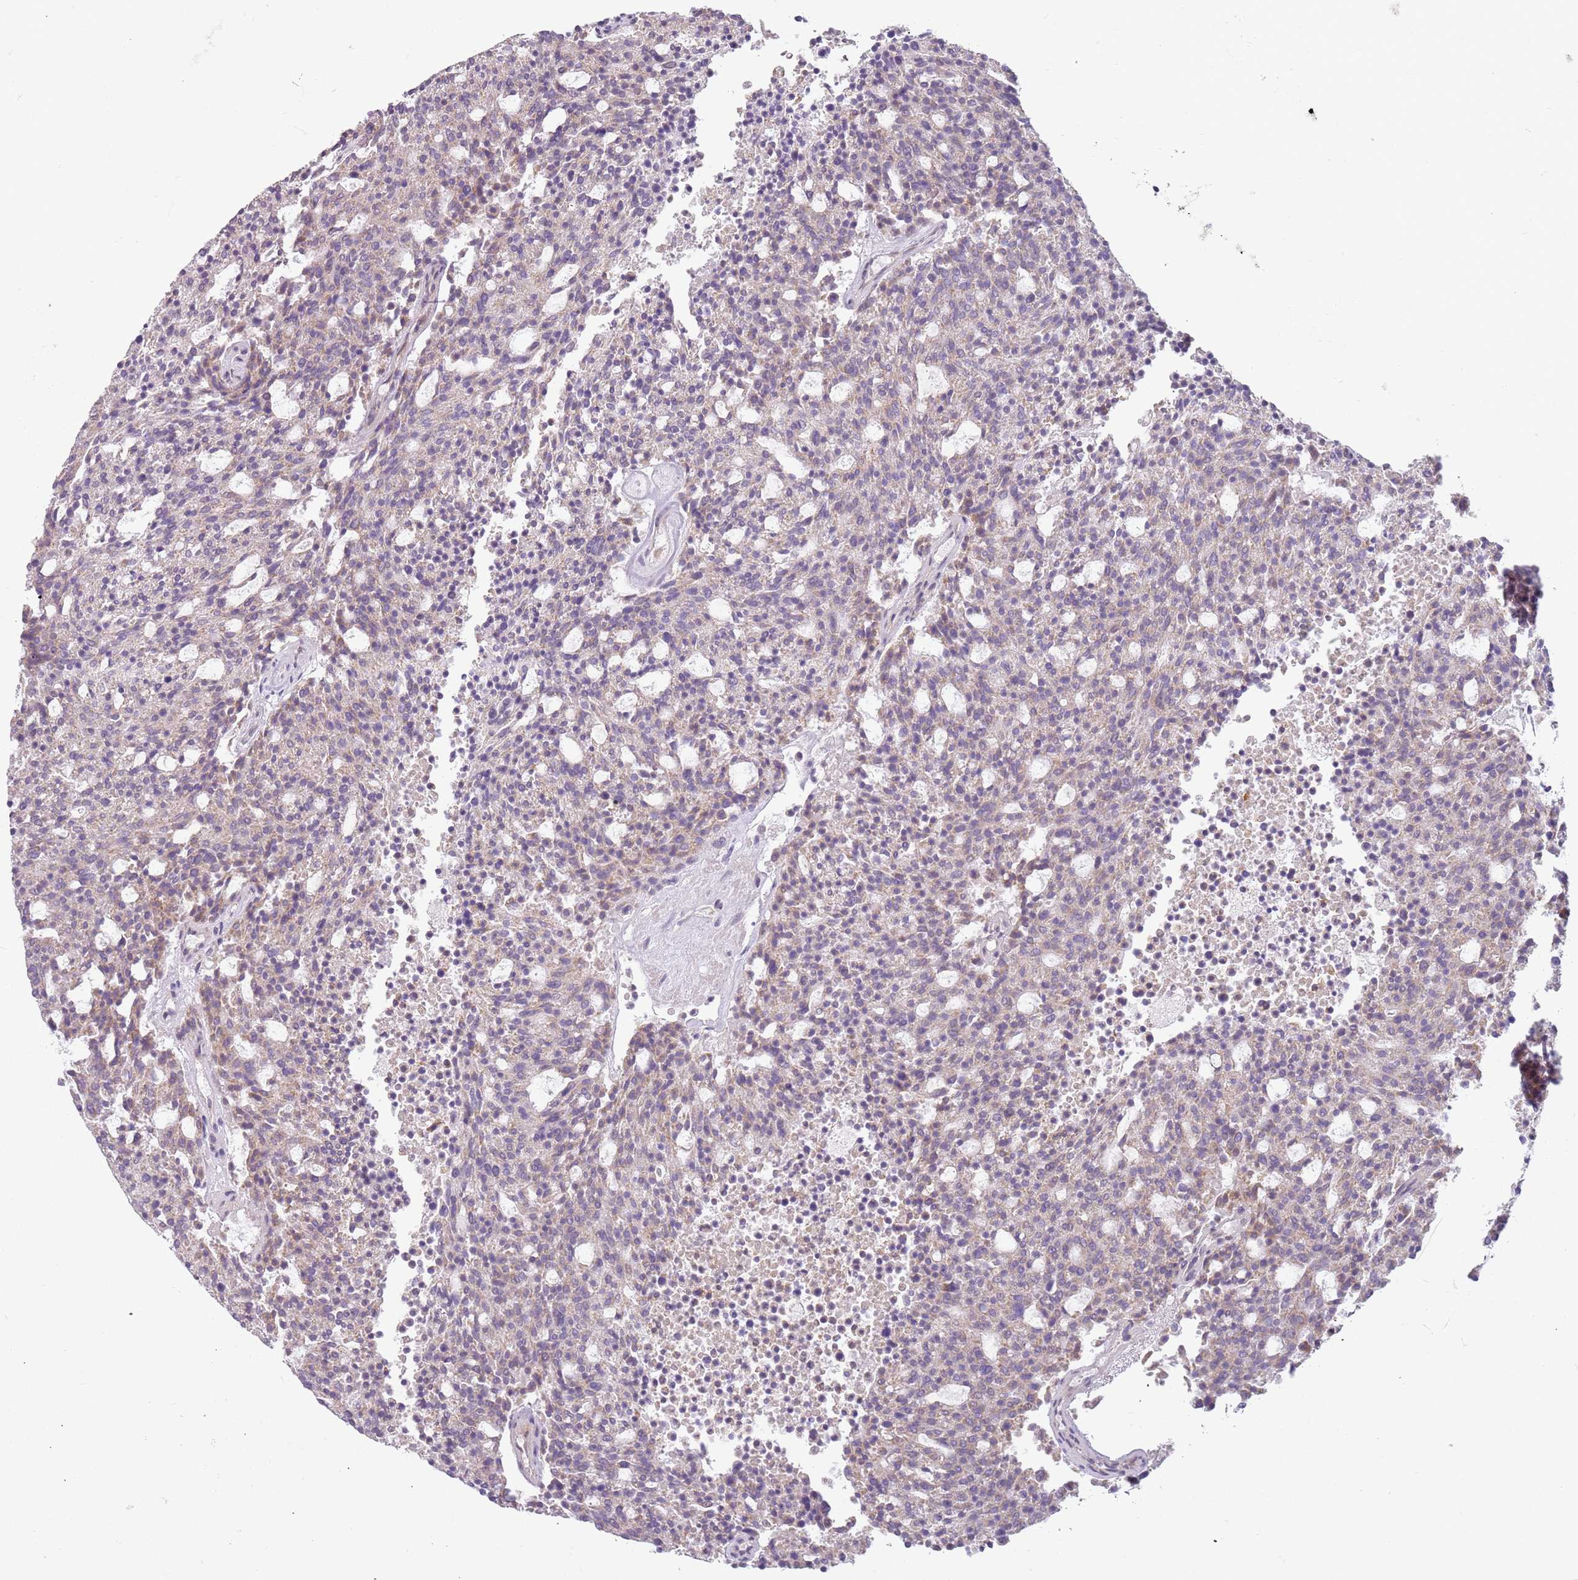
{"staining": {"intensity": "weak", "quantity": "<25%", "location": "cytoplasmic/membranous"}, "tissue": "carcinoid", "cell_type": "Tumor cells", "image_type": "cancer", "snomed": [{"axis": "morphology", "description": "Carcinoid, malignant, NOS"}, {"axis": "topography", "description": "Pancreas"}], "caption": "There is no significant positivity in tumor cells of malignant carcinoid.", "gene": "DEFB116", "patient": {"sex": "female", "age": 54}}